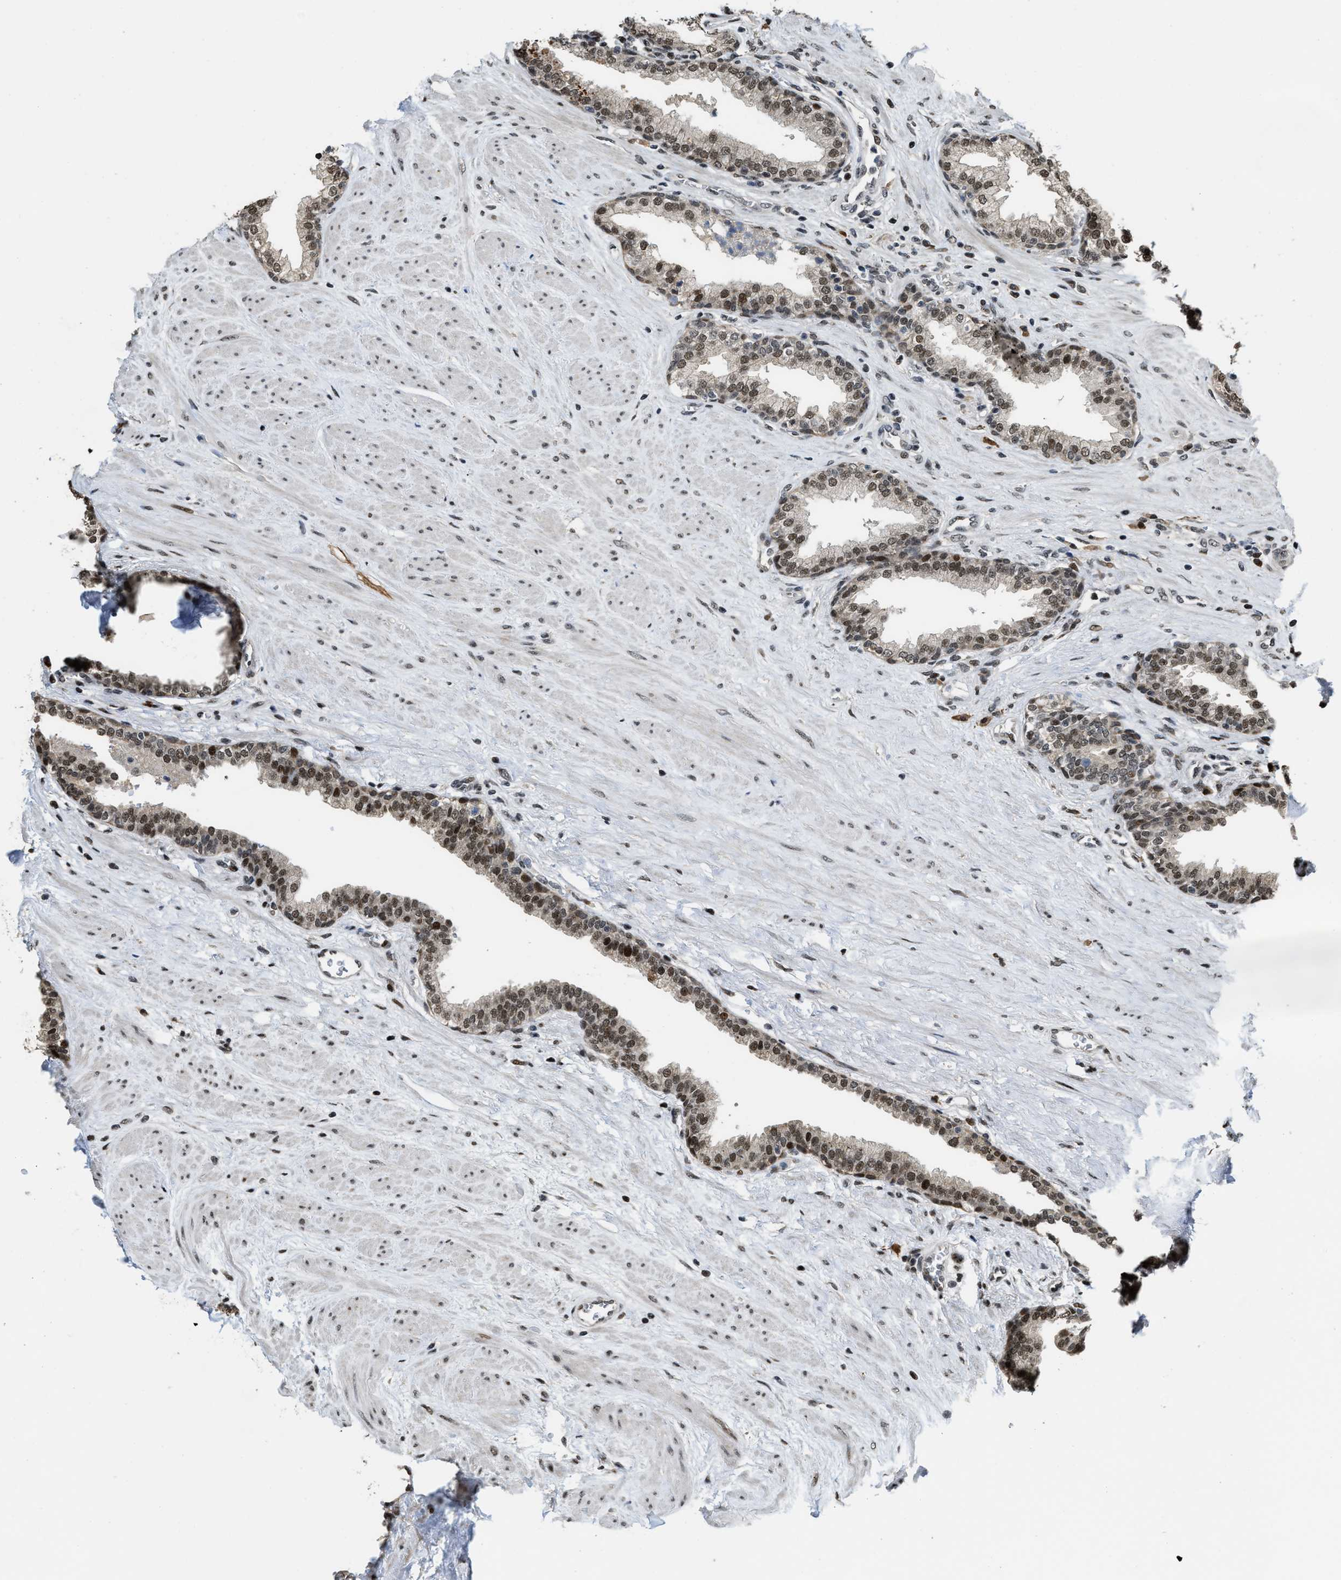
{"staining": {"intensity": "moderate", "quantity": ">75%", "location": "nuclear"}, "tissue": "prostate", "cell_type": "Glandular cells", "image_type": "normal", "snomed": [{"axis": "morphology", "description": "Normal tissue, NOS"}, {"axis": "topography", "description": "Prostate"}], "caption": "Immunohistochemical staining of unremarkable prostate demonstrates >75% levels of moderate nuclear protein positivity in approximately >75% of glandular cells.", "gene": "SERTAD2", "patient": {"sex": "male", "age": 51}}